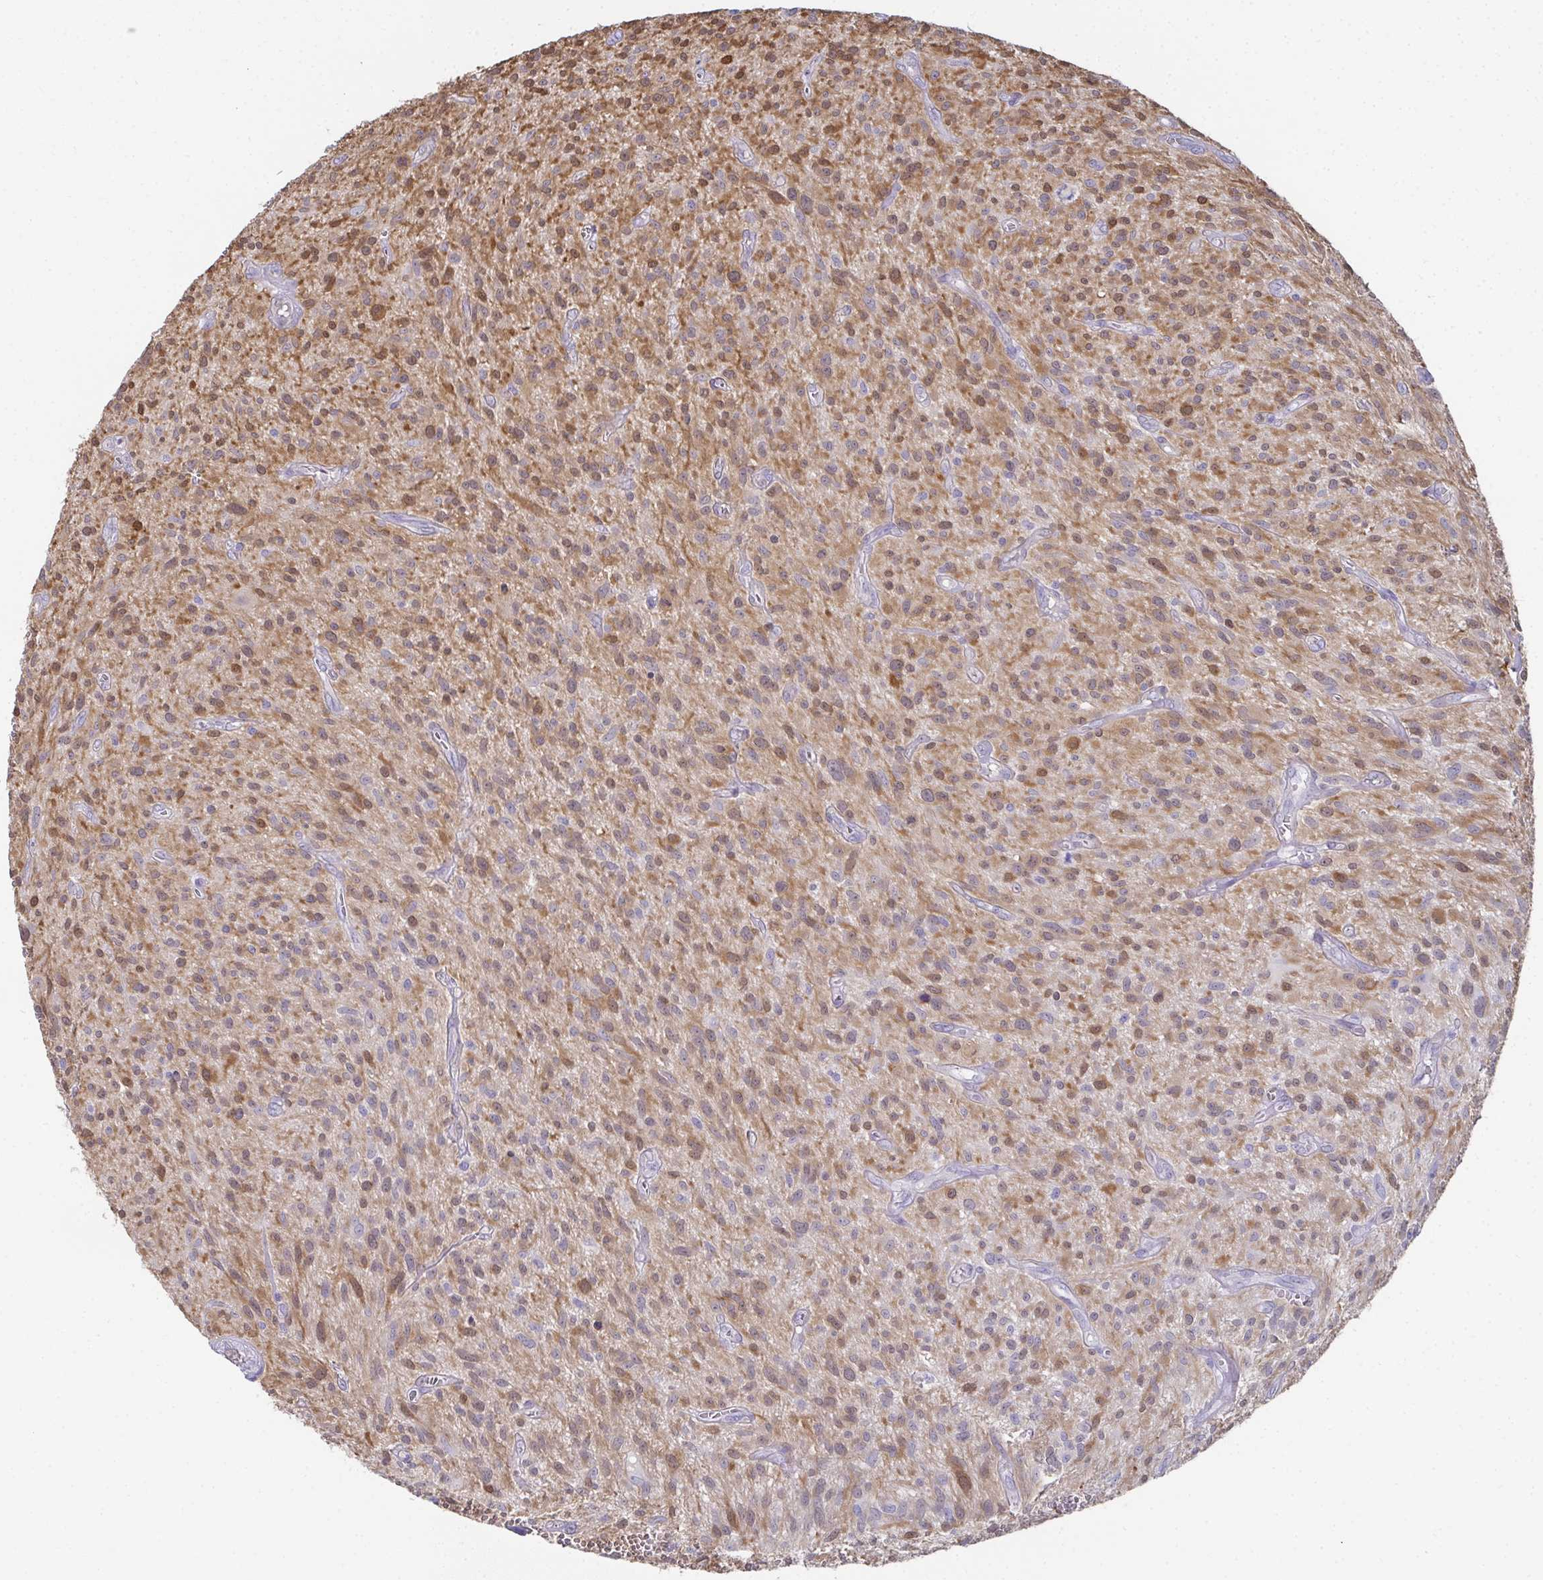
{"staining": {"intensity": "moderate", "quantity": "25%-75%", "location": "cytoplasmic/membranous,nuclear"}, "tissue": "glioma", "cell_type": "Tumor cells", "image_type": "cancer", "snomed": [{"axis": "morphology", "description": "Glioma, malignant, High grade"}, {"axis": "topography", "description": "Brain"}], "caption": "Protein staining of glioma tissue exhibits moderate cytoplasmic/membranous and nuclear staining in about 25%-75% of tumor cells. The staining is performed using DAB (3,3'-diaminobenzidine) brown chromogen to label protein expression. The nuclei are counter-stained blue using hematoxylin.", "gene": "RBP1", "patient": {"sex": "male", "age": 75}}